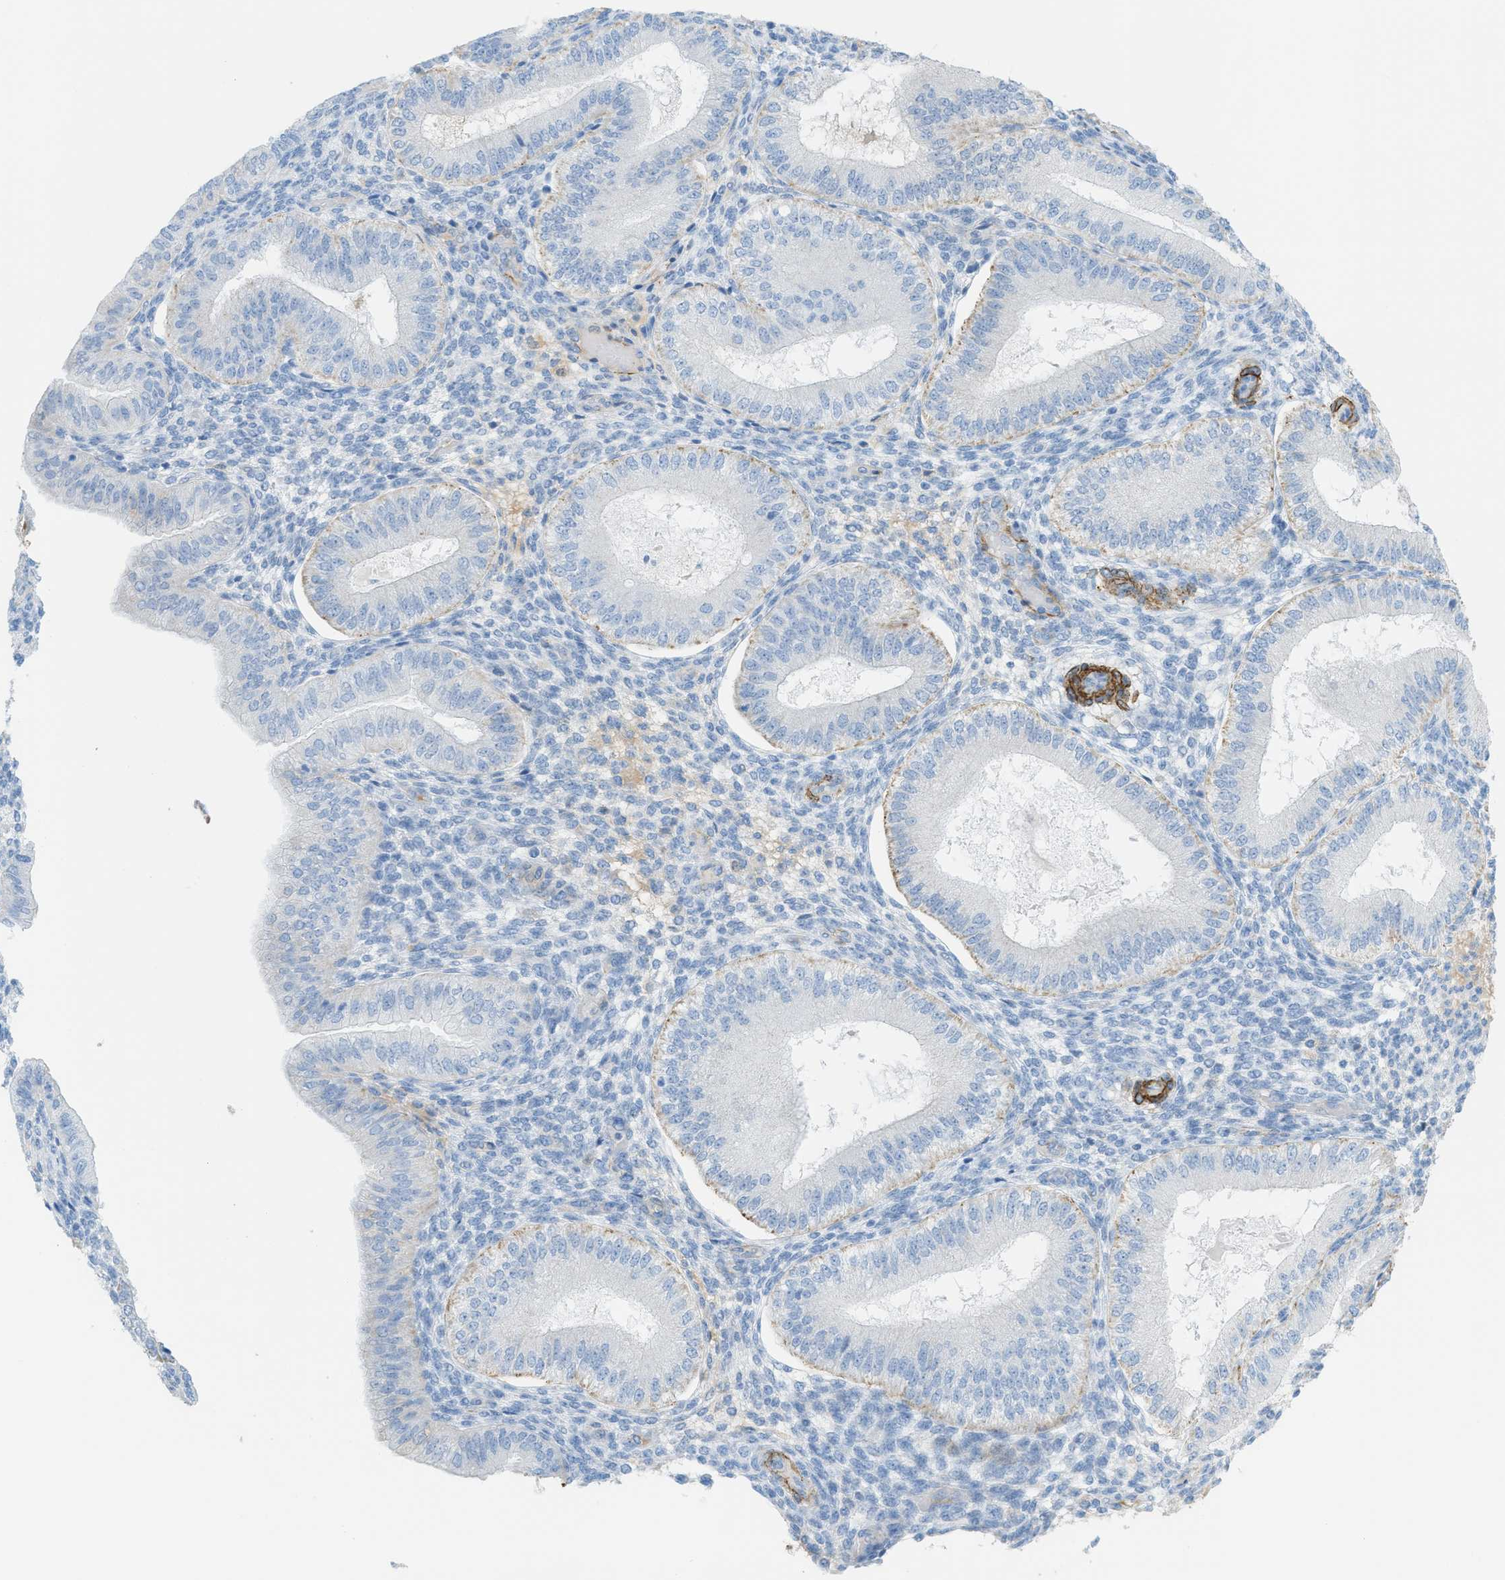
{"staining": {"intensity": "negative", "quantity": "none", "location": "none"}, "tissue": "endometrium", "cell_type": "Cells in endometrial stroma", "image_type": "normal", "snomed": [{"axis": "morphology", "description": "Normal tissue, NOS"}, {"axis": "topography", "description": "Endometrium"}], "caption": "The image displays no staining of cells in endometrial stroma in unremarkable endometrium. The staining was performed using DAB (3,3'-diaminobenzidine) to visualize the protein expression in brown, while the nuclei were stained in blue with hematoxylin (Magnification: 20x).", "gene": "MYH11", "patient": {"sex": "female", "age": 39}}